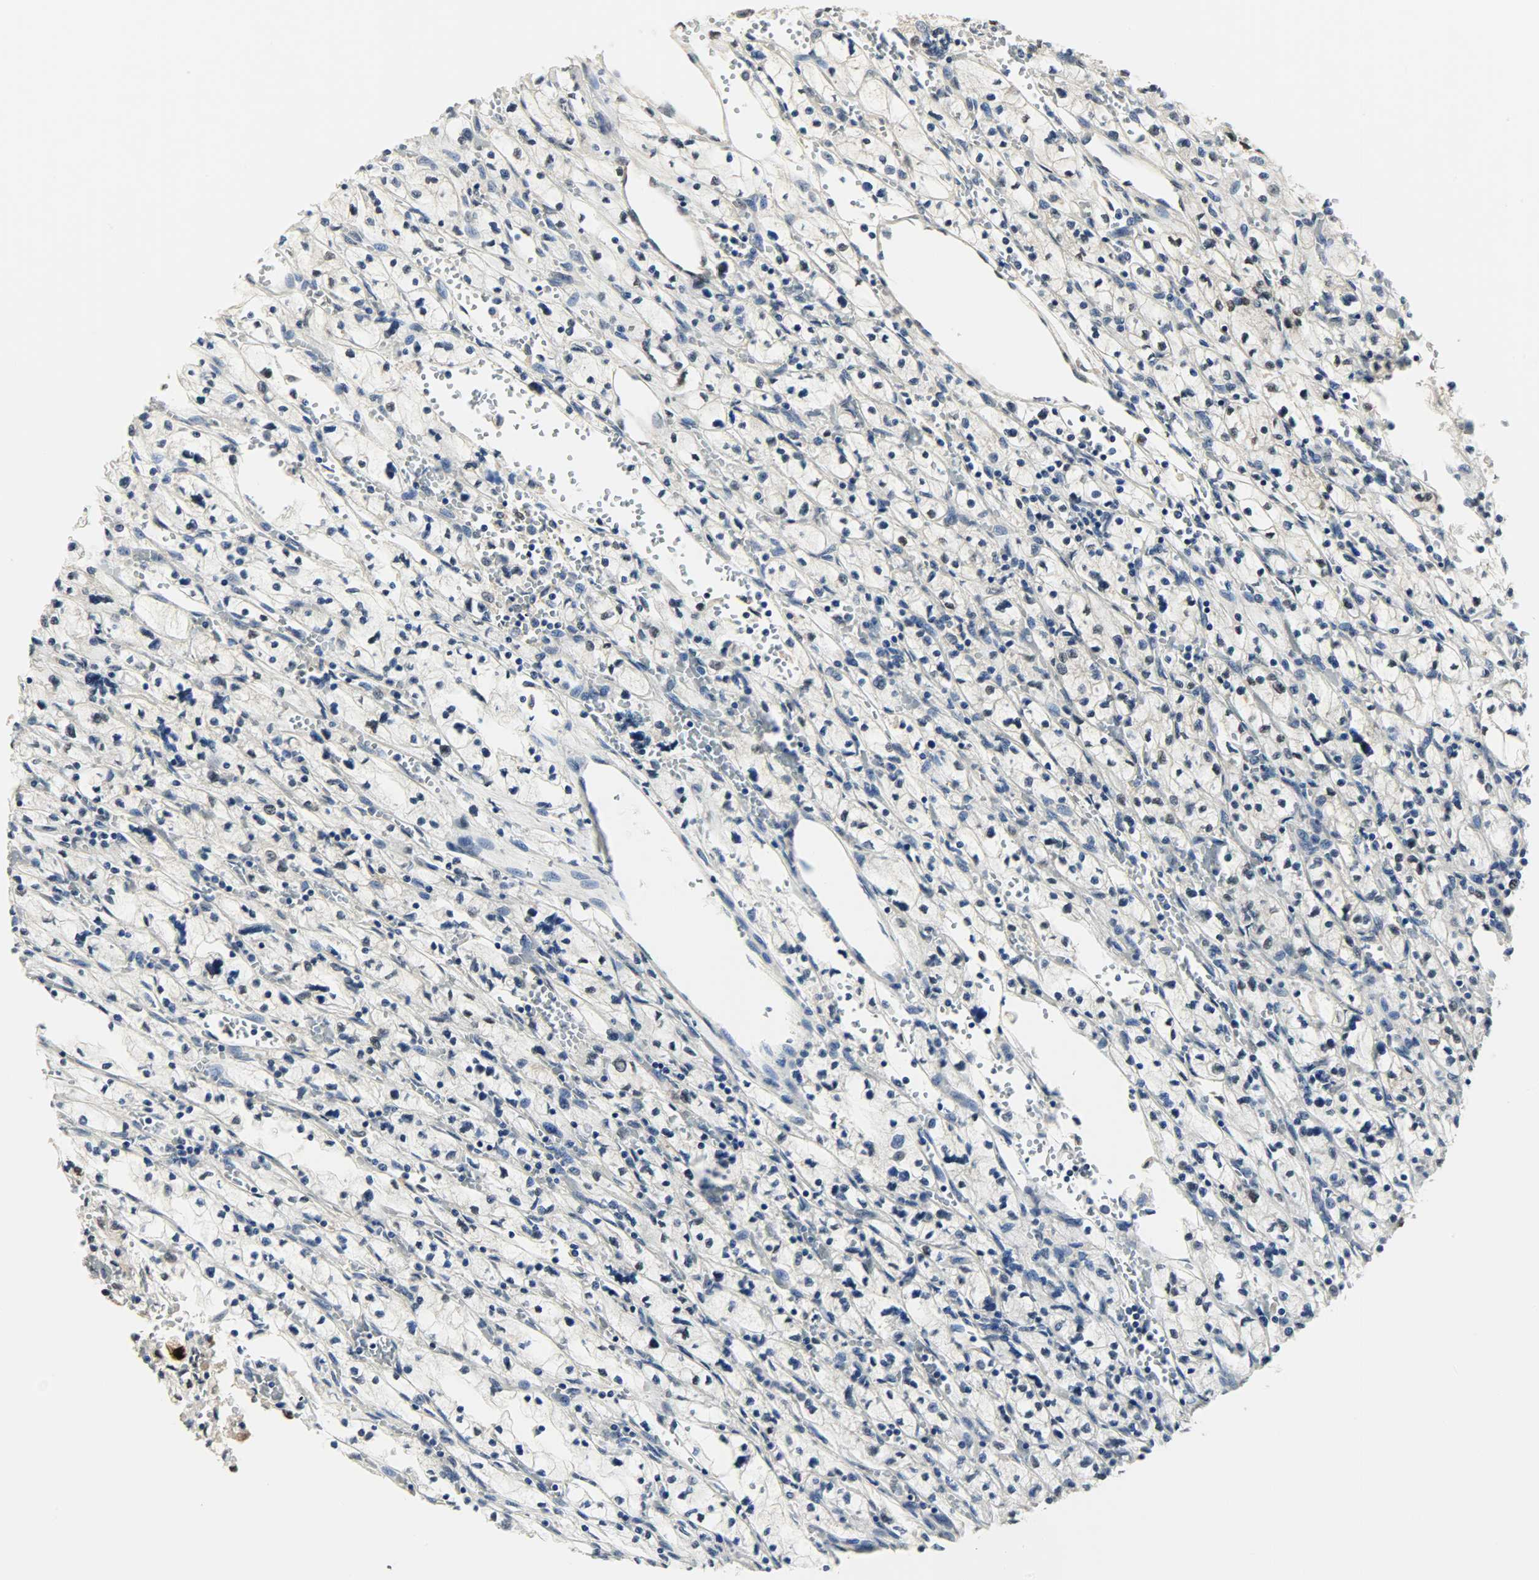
{"staining": {"intensity": "negative", "quantity": "none", "location": "none"}, "tissue": "renal cancer", "cell_type": "Tumor cells", "image_type": "cancer", "snomed": [{"axis": "morphology", "description": "Adenocarcinoma, NOS"}, {"axis": "topography", "description": "Kidney"}], "caption": "The photomicrograph reveals no significant expression in tumor cells of renal cancer. Brightfield microscopy of immunohistochemistry (IHC) stained with DAB (brown) and hematoxylin (blue), captured at high magnification.", "gene": "NPEPL1", "patient": {"sex": "female", "age": 83}}